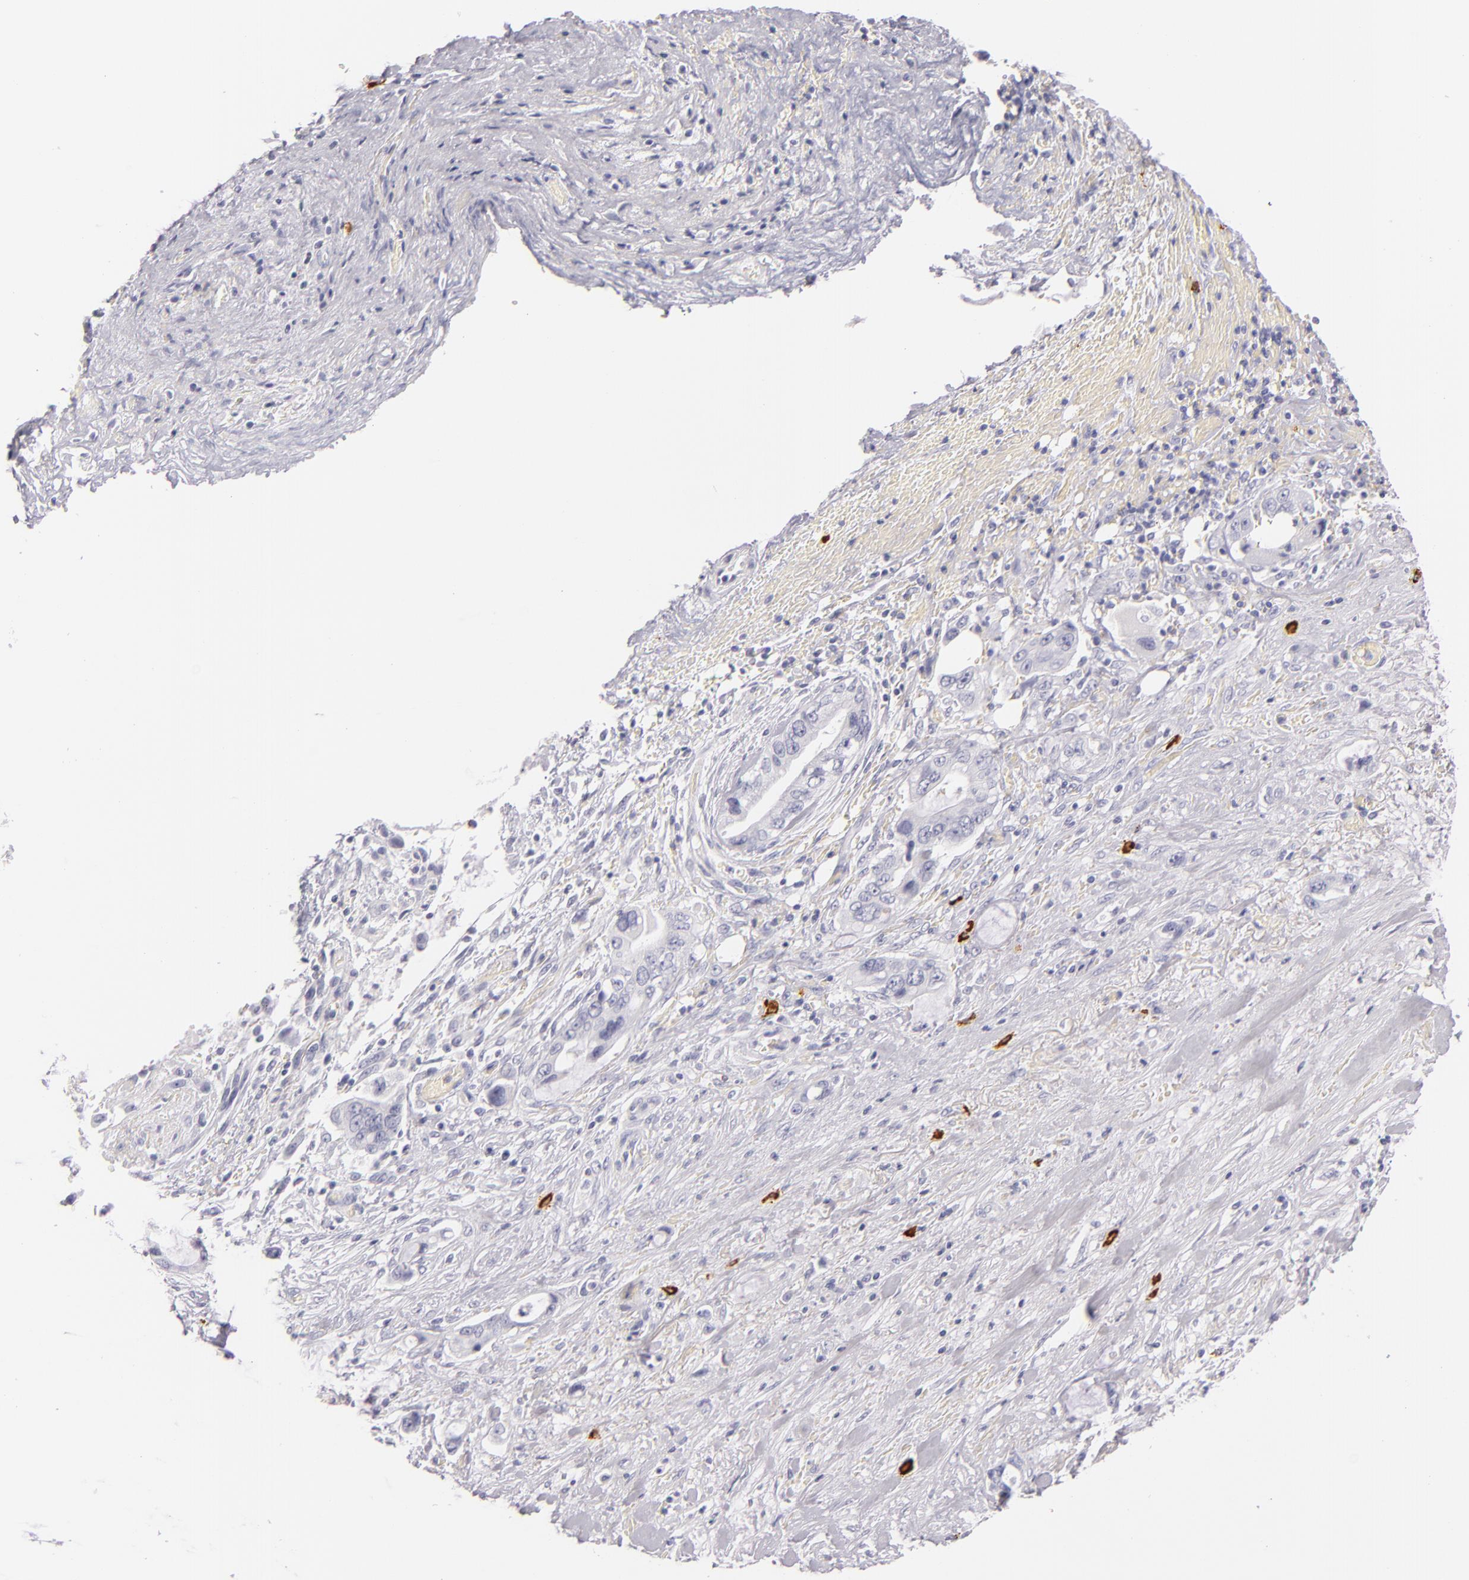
{"staining": {"intensity": "negative", "quantity": "none", "location": "none"}, "tissue": "pancreatic cancer", "cell_type": "Tumor cells", "image_type": "cancer", "snomed": [{"axis": "morphology", "description": "Adenocarcinoma, NOS"}, {"axis": "topography", "description": "Pancreas"}, {"axis": "topography", "description": "Stomach, upper"}], "caption": "IHC photomicrograph of human pancreatic cancer stained for a protein (brown), which reveals no expression in tumor cells.", "gene": "TPSD1", "patient": {"sex": "male", "age": 77}}